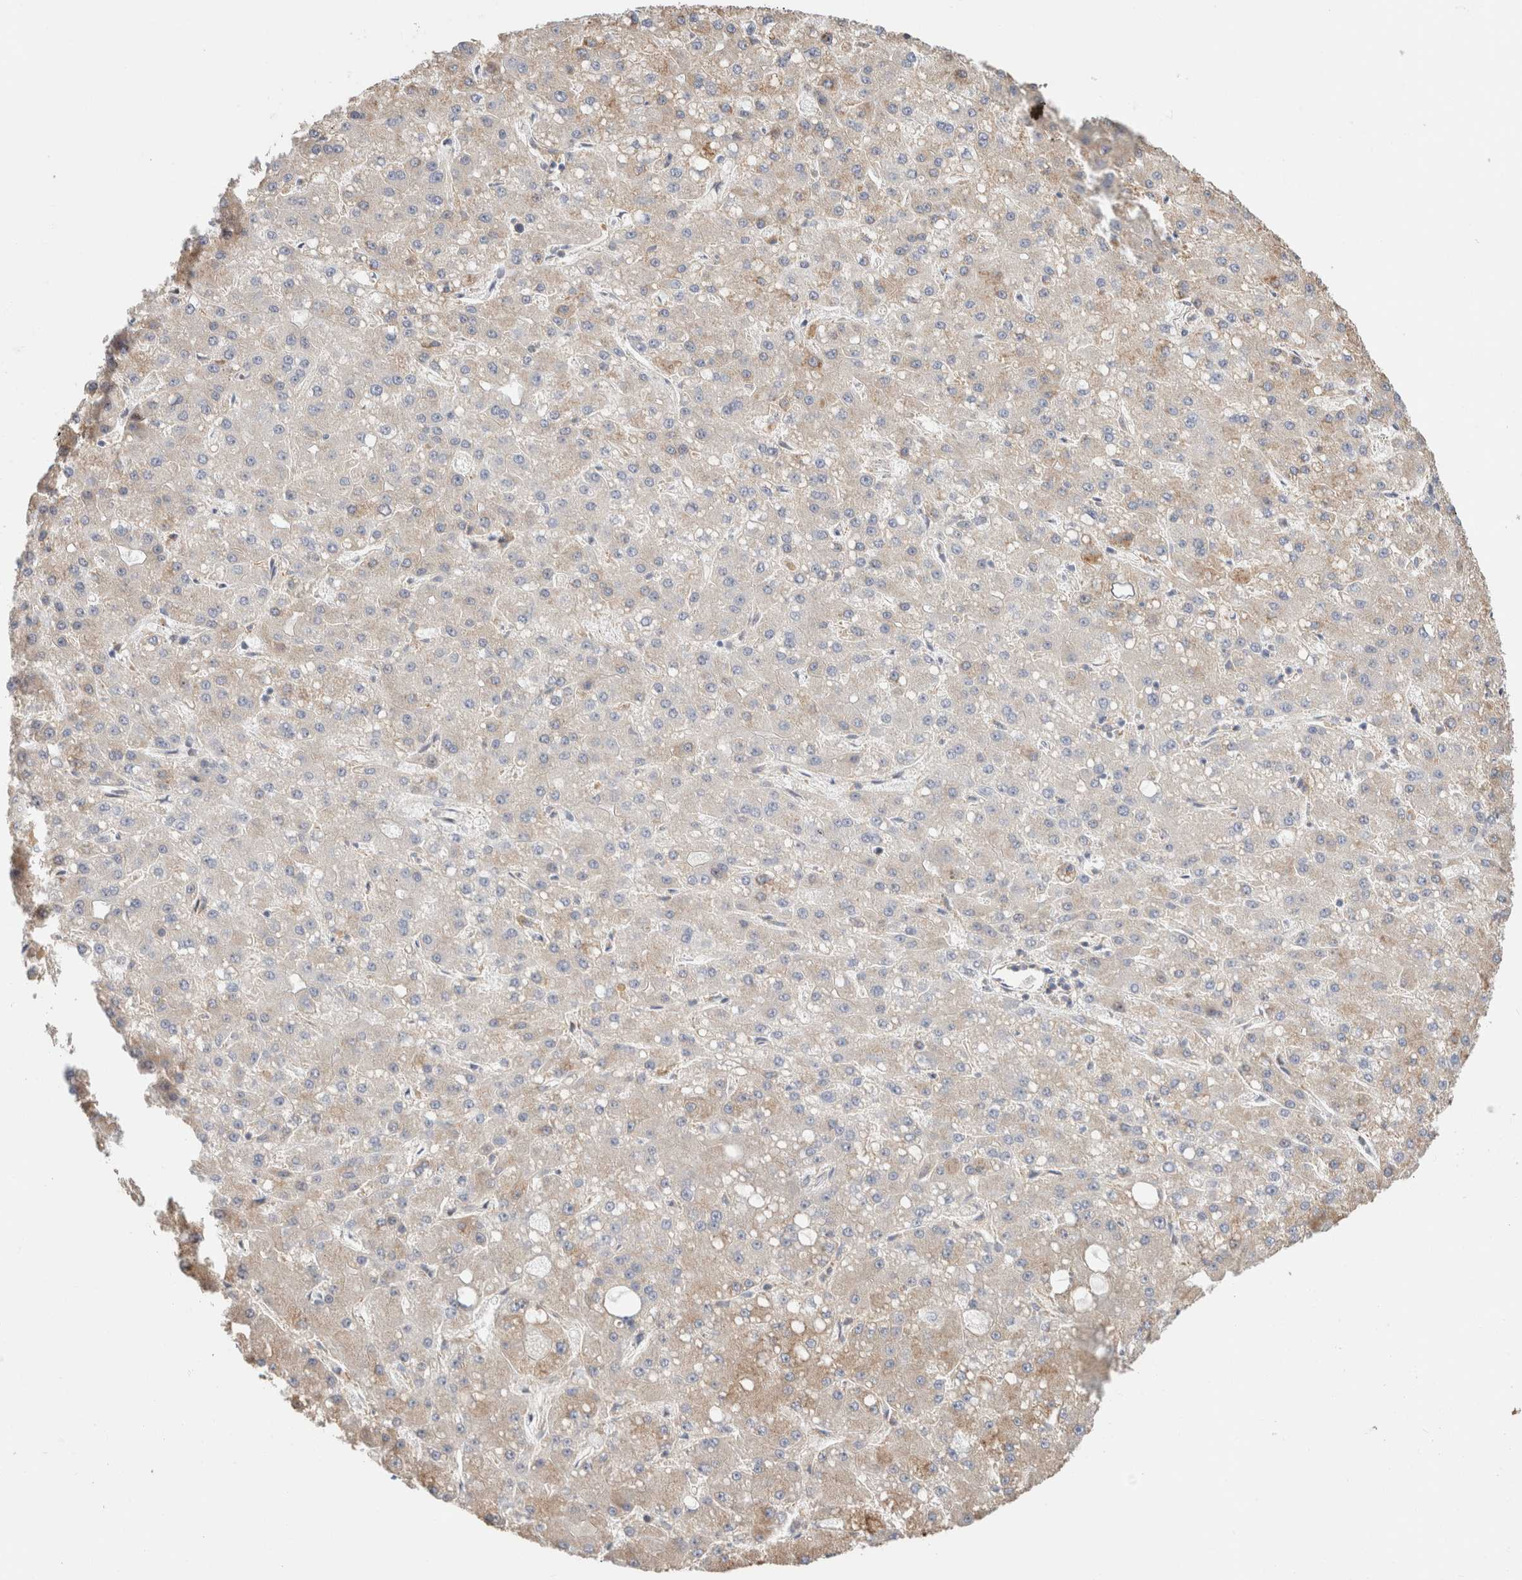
{"staining": {"intensity": "weak", "quantity": "<25%", "location": "cytoplasmic/membranous"}, "tissue": "liver cancer", "cell_type": "Tumor cells", "image_type": "cancer", "snomed": [{"axis": "morphology", "description": "Carcinoma, Hepatocellular, NOS"}, {"axis": "topography", "description": "Liver"}], "caption": "DAB (3,3'-diaminobenzidine) immunohistochemical staining of liver hepatocellular carcinoma displays no significant staining in tumor cells.", "gene": "ID3", "patient": {"sex": "male", "age": 67}}